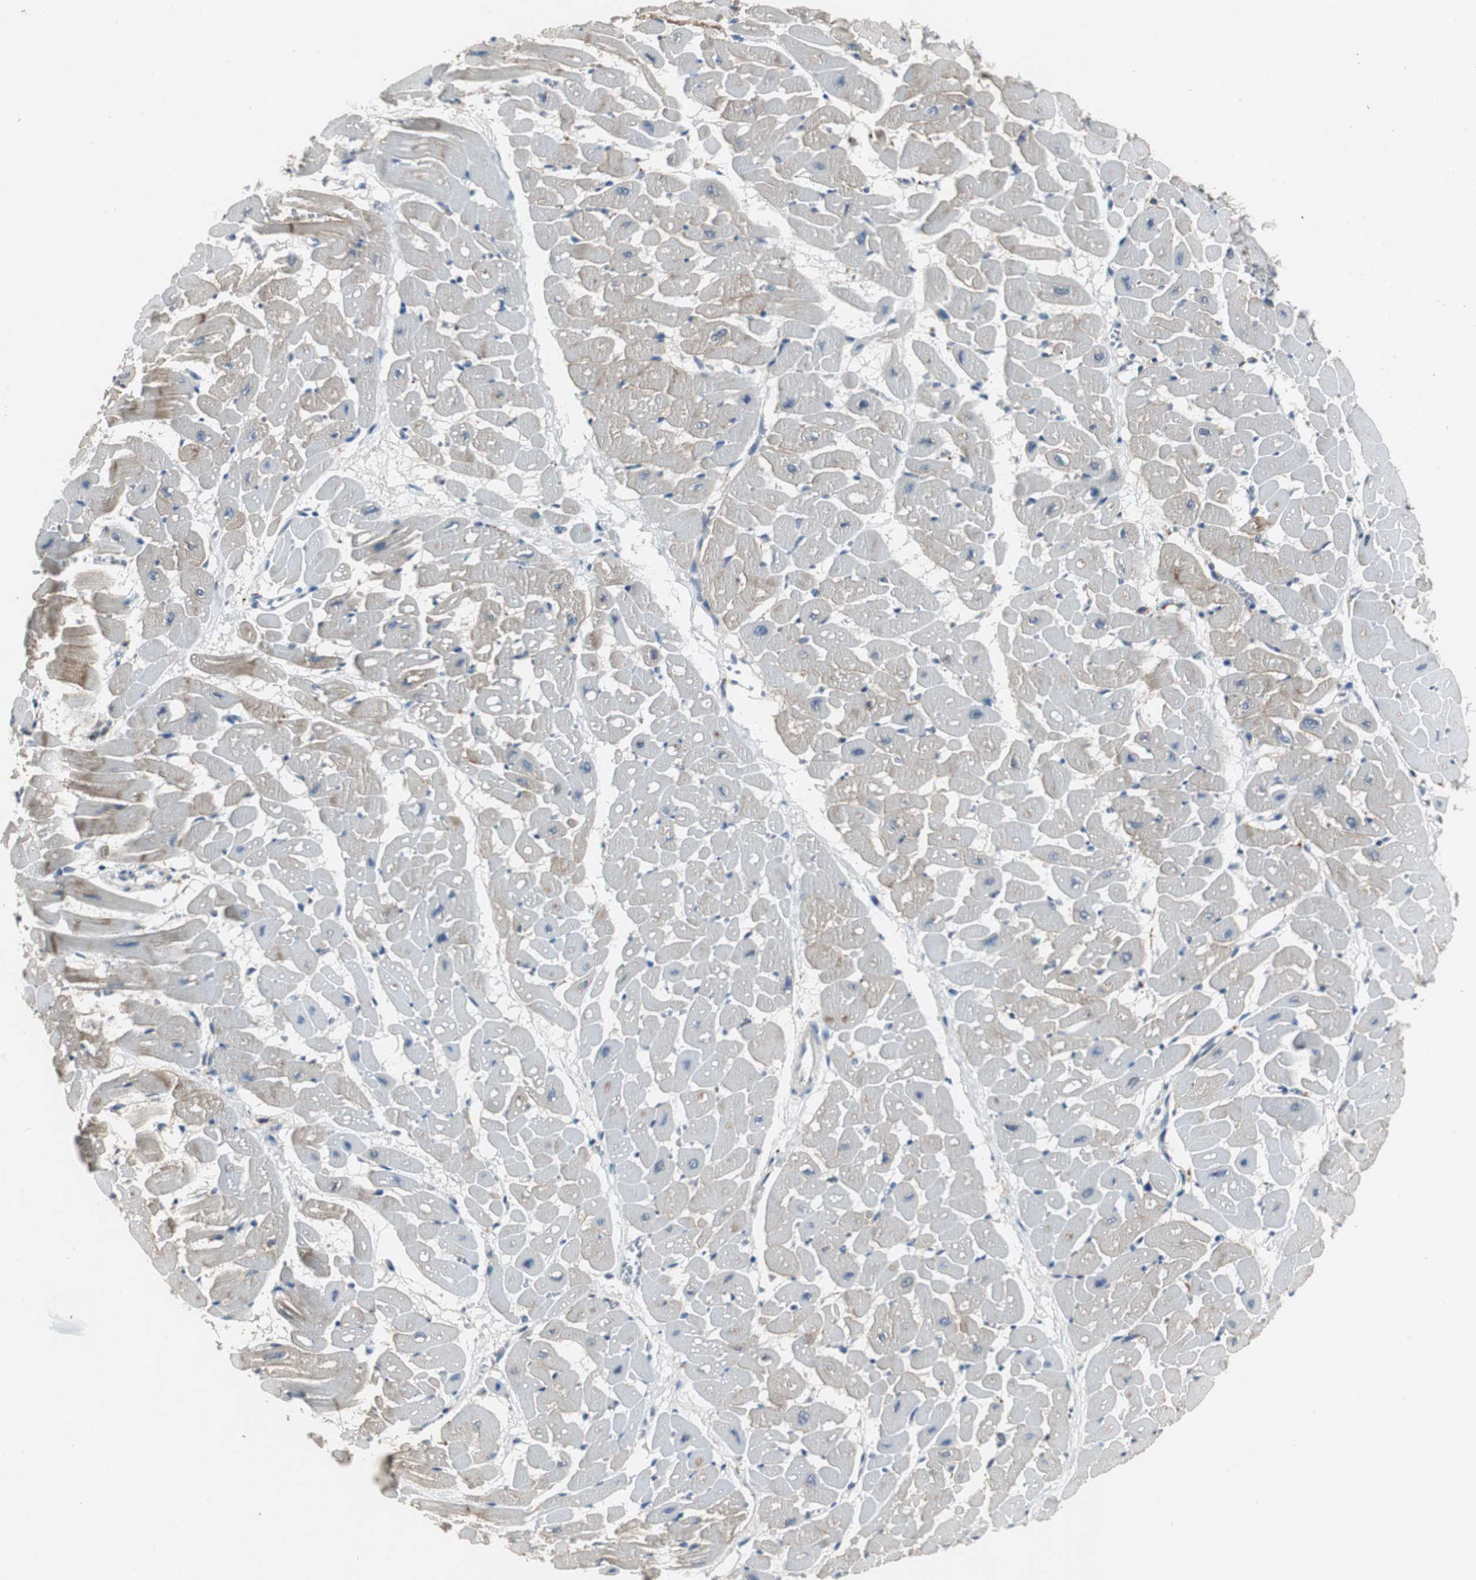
{"staining": {"intensity": "weak", "quantity": "<25%", "location": "cytoplasmic/membranous"}, "tissue": "heart muscle", "cell_type": "Cardiomyocytes", "image_type": "normal", "snomed": [{"axis": "morphology", "description": "Normal tissue, NOS"}, {"axis": "topography", "description": "Heart"}], "caption": "Heart muscle stained for a protein using IHC shows no expression cardiomyocytes.", "gene": "PTPRN2", "patient": {"sex": "male", "age": 45}}